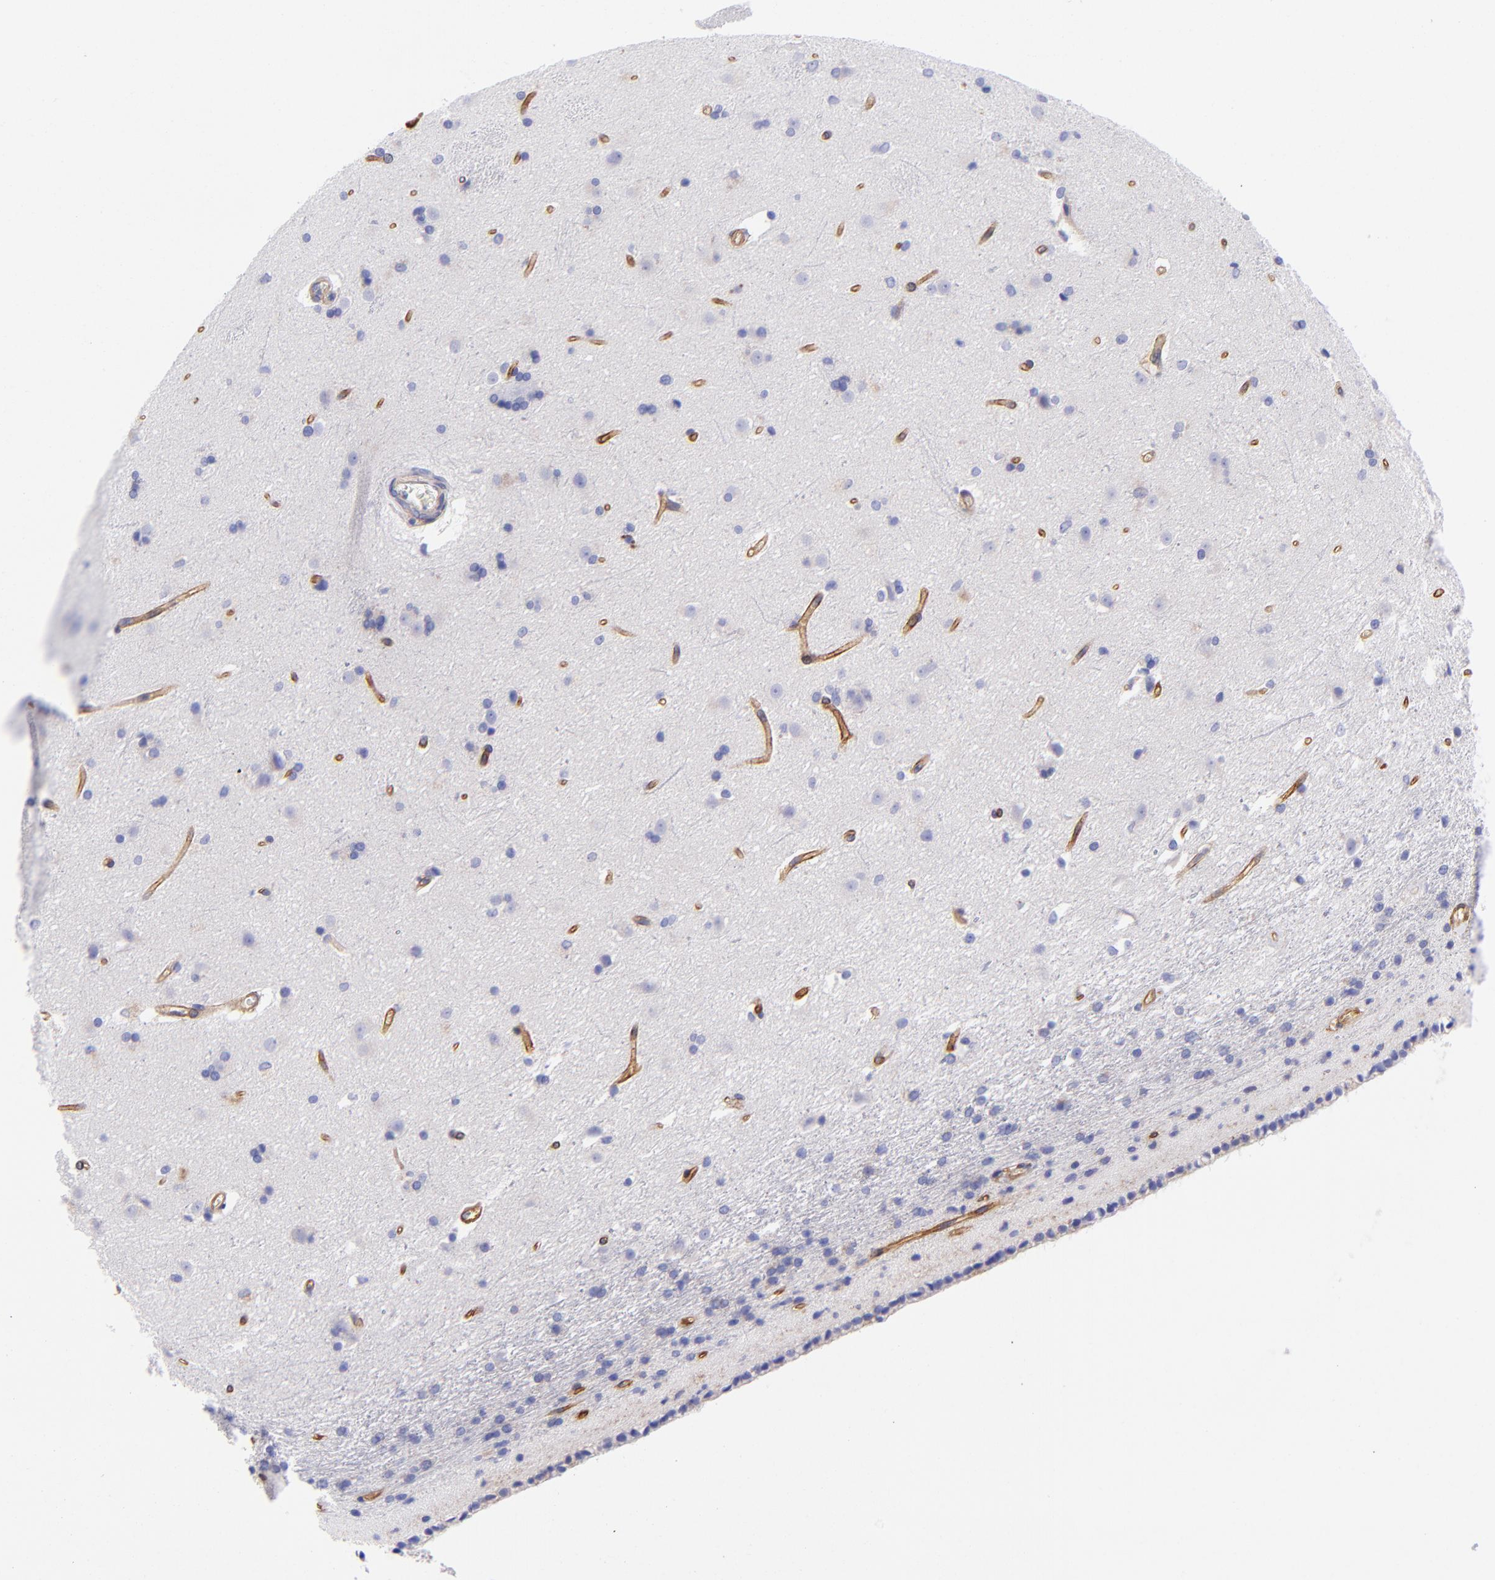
{"staining": {"intensity": "negative", "quantity": "none", "location": "none"}, "tissue": "caudate", "cell_type": "Glial cells", "image_type": "normal", "snomed": [{"axis": "morphology", "description": "Normal tissue, NOS"}, {"axis": "topography", "description": "Lateral ventricle wall"}], "caption": "Immunohistochemistry of unremarkable human caudate reveals no positivity in glial cells.", "gene": "PPFIBP1", "patient": {"sex": "female", "age": 19}}